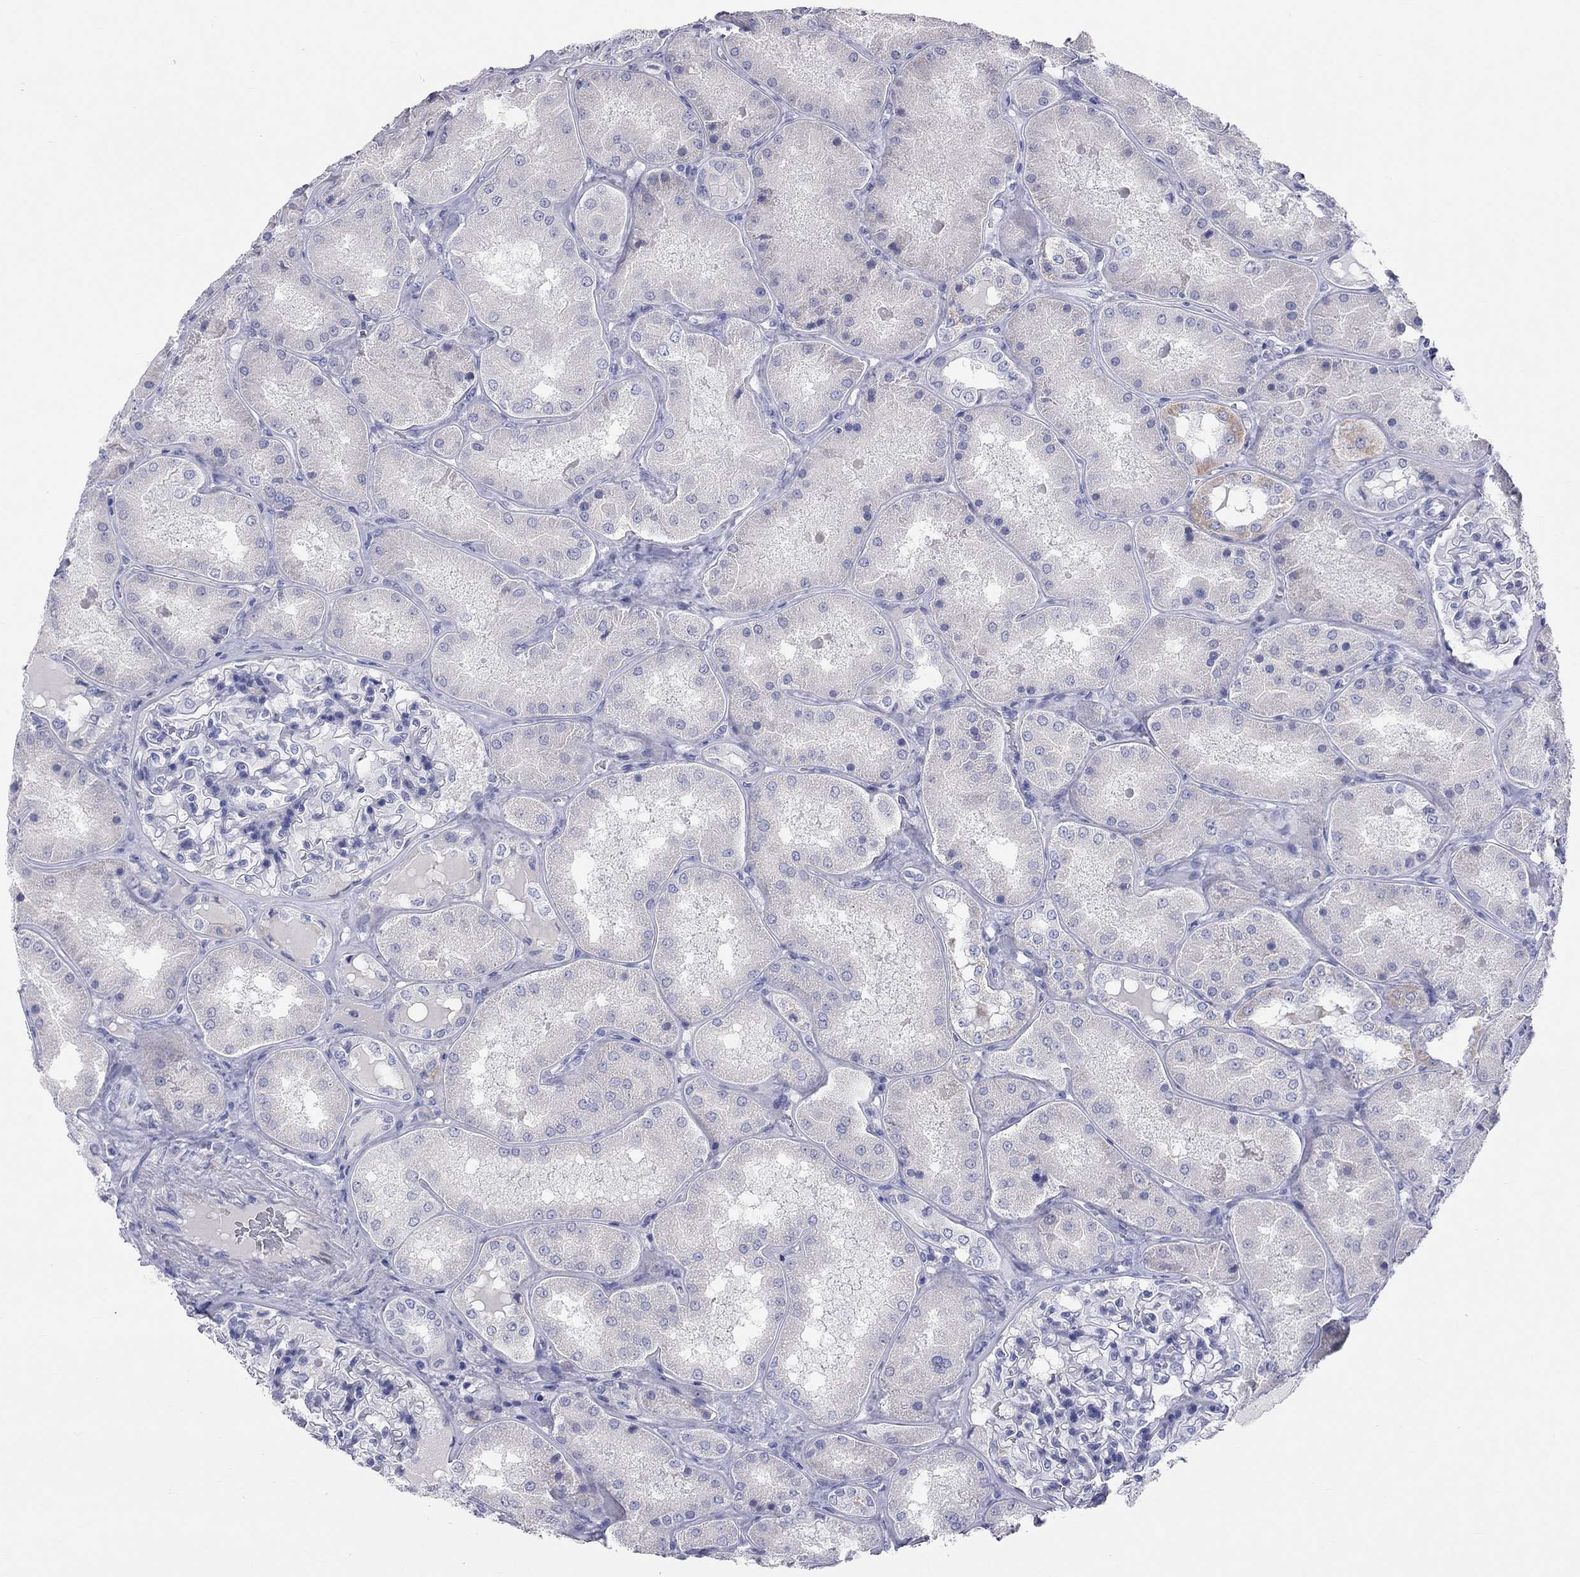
{"staining": {"intensity": "negative", "quantity": "none", "location": "none"}, "tissue": "kidney", "cell_type": "Cells in glomeruli", "image_type": "normal", "snomed": [{"axis": "morphology", "description": "Normal tissue, NOS"}, {"axis": "topography", "description": "Kidney"}], "caption": "The IHC histopathology image has no significant positivity in cells in glomeruli of kidney. (DAB (3,3'-diaminobenzidine) immunohistochemistry (IHC) with hematoxylin counter stain).", "gene": "PCDHGC5", "patient": {"sex": "female", "age": 56}}